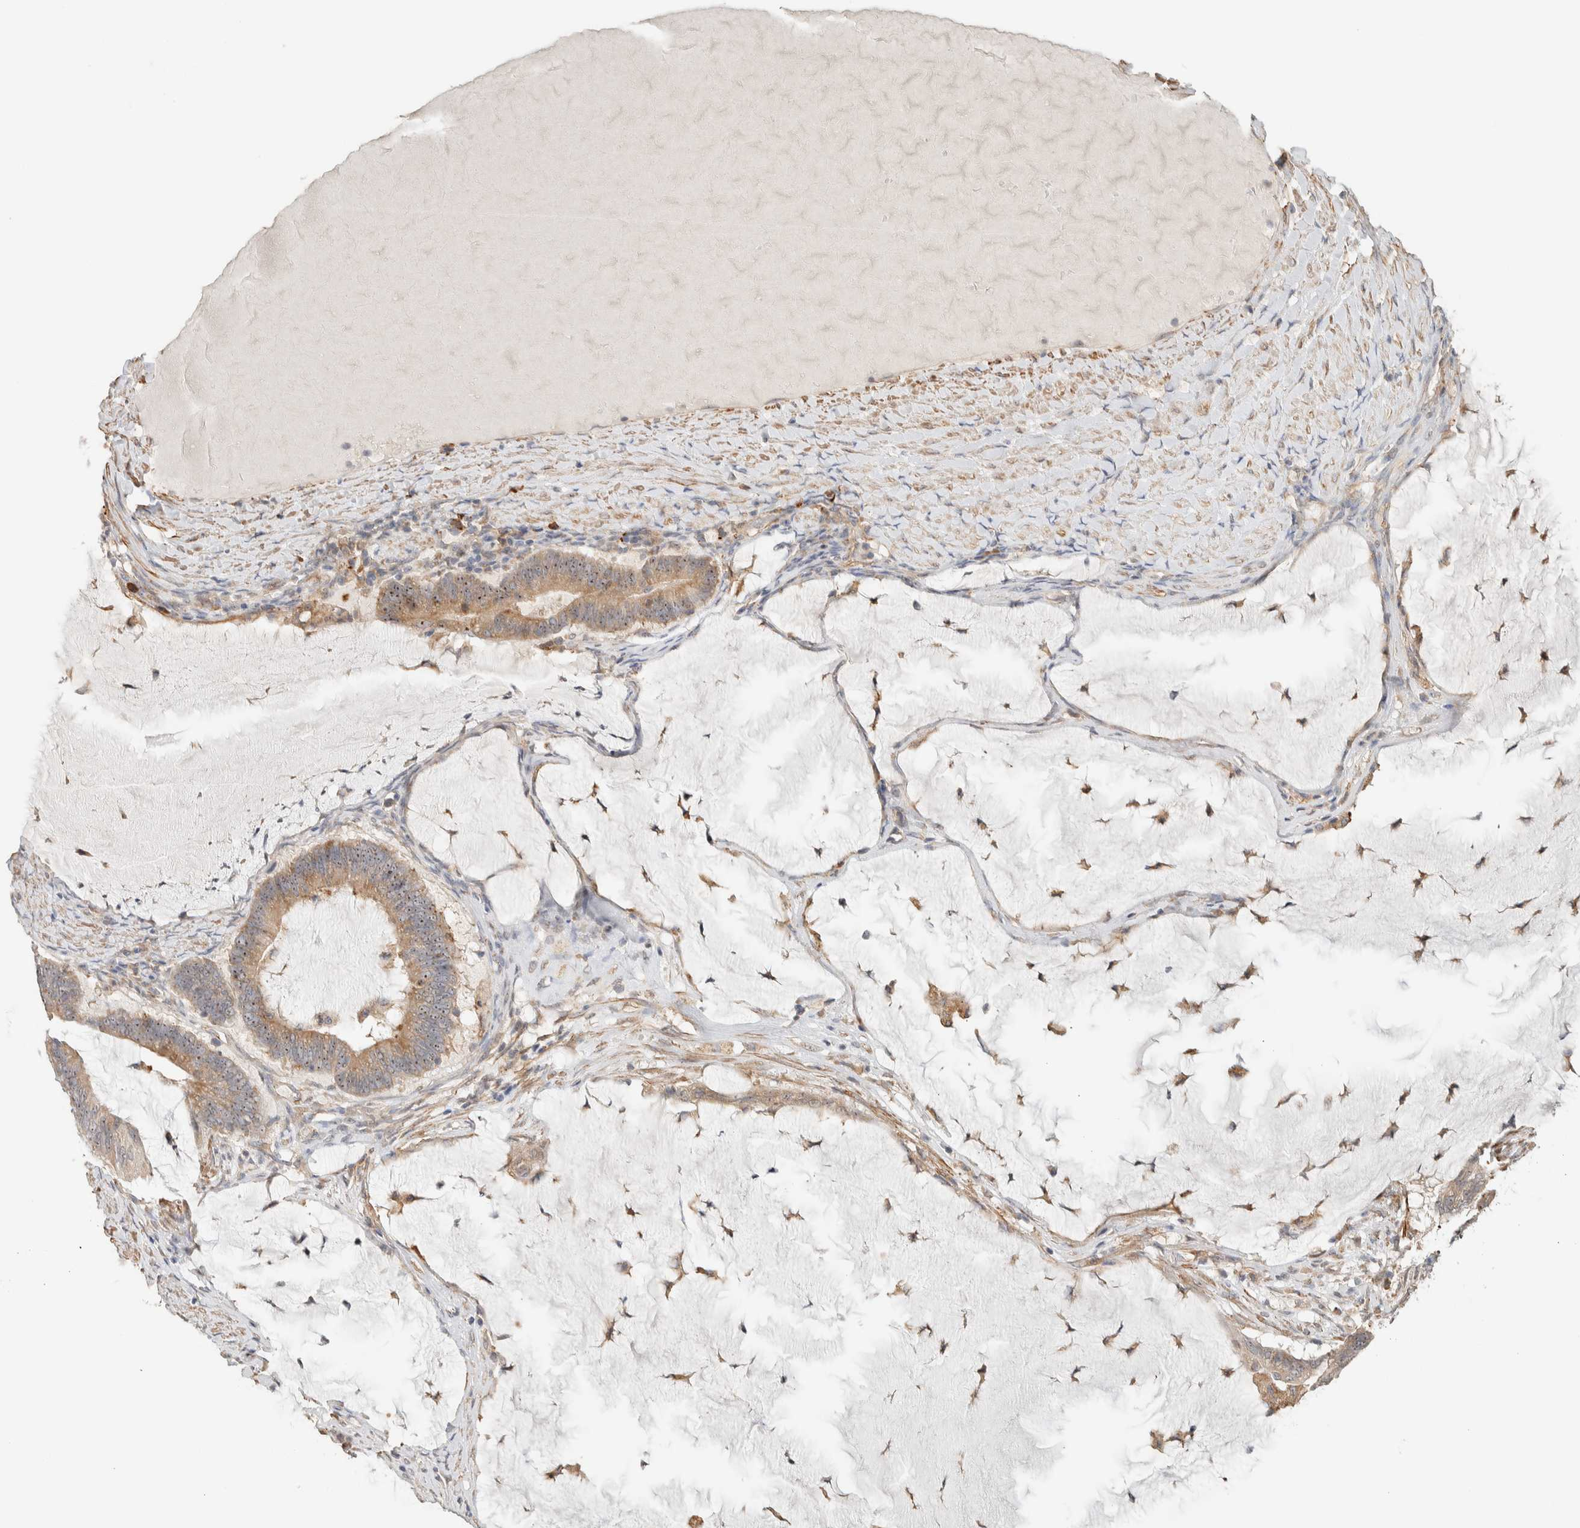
{"staining": {"intensity": "weak", "quantity": ">75%", "location": "cytoplasmic/membranous,nuclear"}, "tissue": "ovarian cancer", "cell_type": "Tumor cells", "image_type": "cancer", "snomed": [{"axis": "morphology", "description": "Cystadenocarcinoma, mucinous, NOS"}, {"axis": "topography", "description": "Ovary"}], "caption": "This histopathology image demonstrates IHC staining of human ovarian cancer (mucinous cystadenocarcinoma), with low weak cytoplasmic/membranous and nuclear staining in about >75% of tumor cells.", "gene": "KLHL40", "patient": {"sex": "female", "age": 61}}